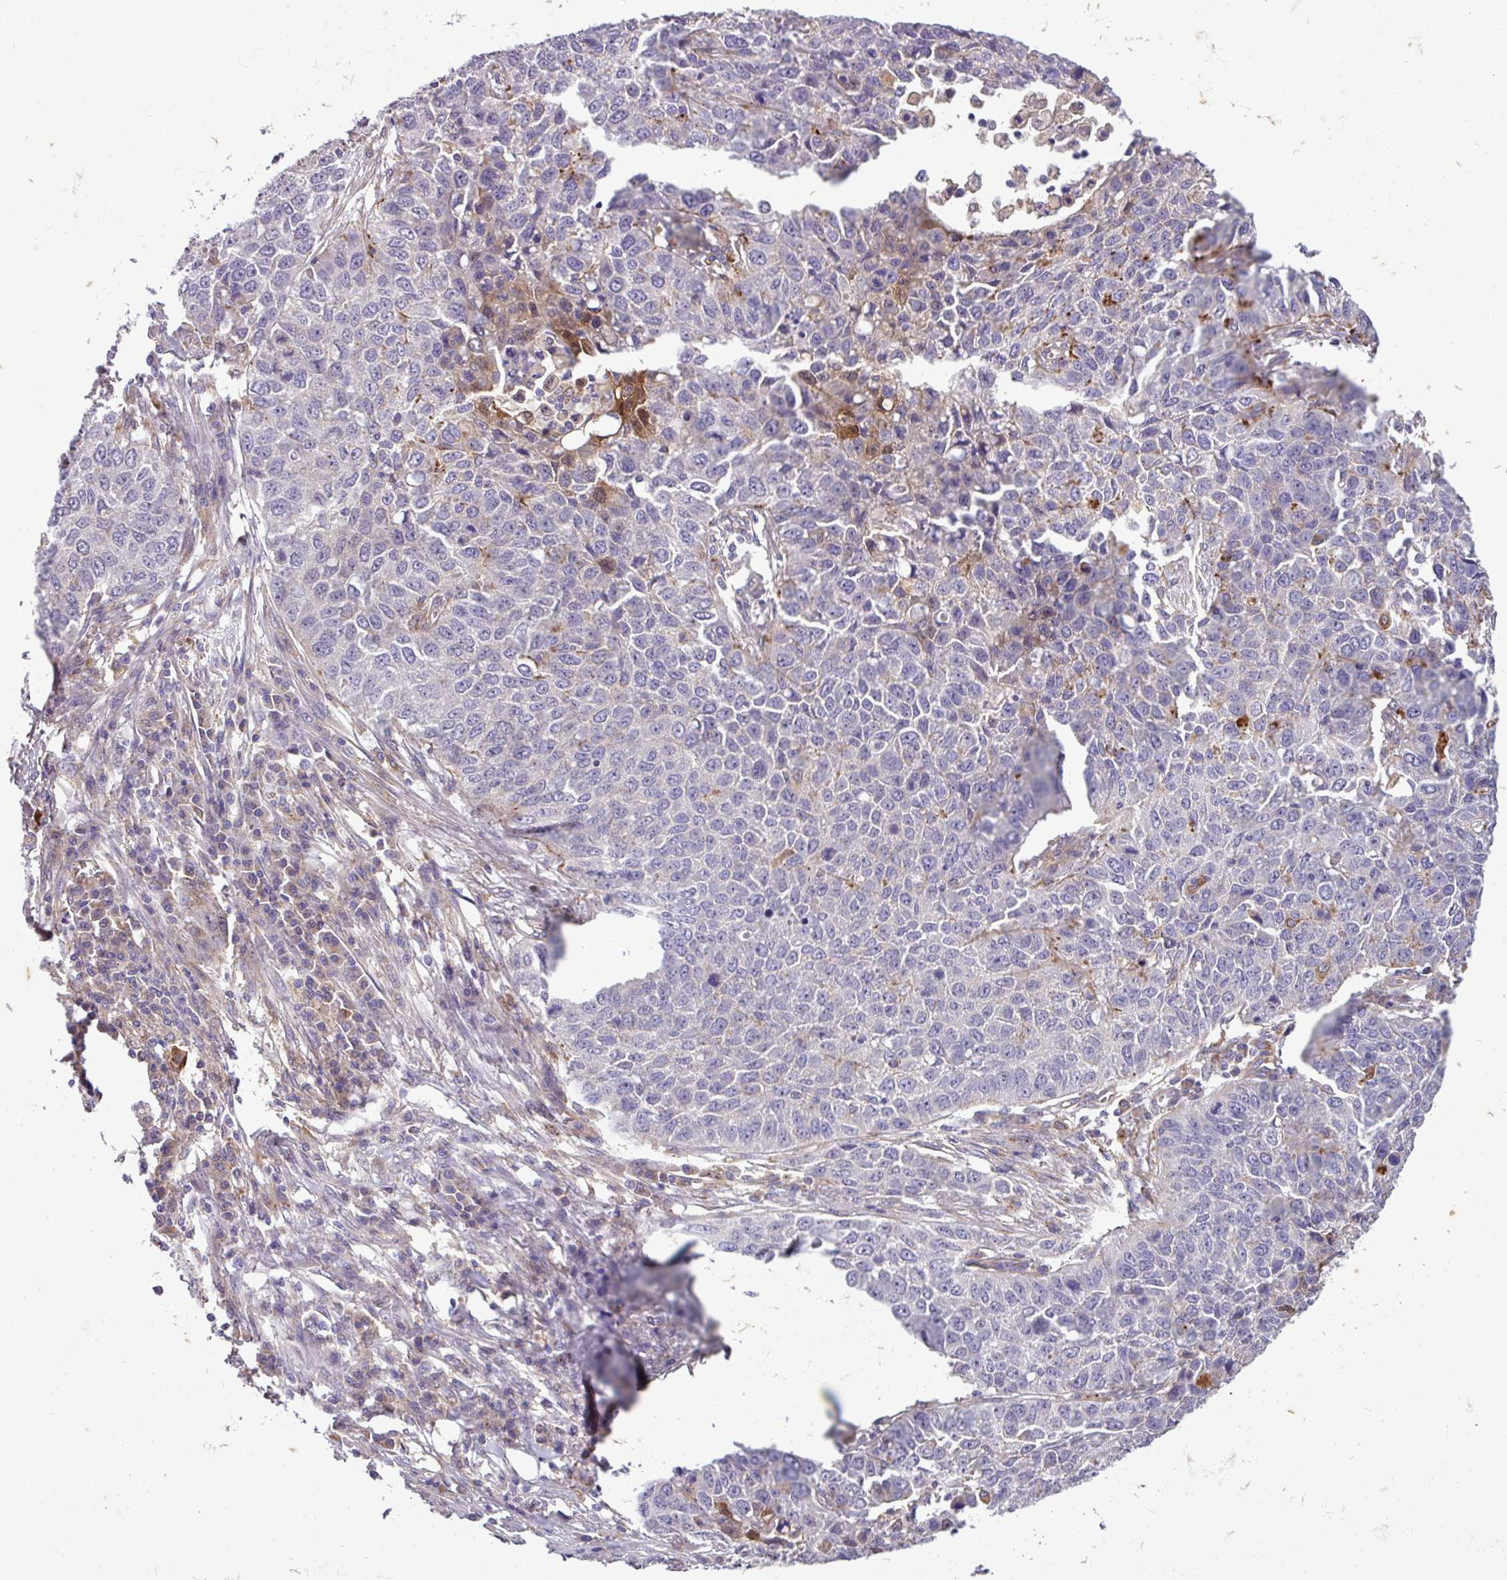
{"staining": {"intensity": "negative", "quantity": "none", "location": "none"}, "tissue": "lung cancer", "cell_type": "Tumor cells", "image_type": "cancer", "snomed": [{"axis": "morphology", "description": "Squamous cell carcinoma, NOS"}, {"axis": "topography", "description": "Lung"}], "caption": "Tumor cells show no significant protein positivity in squamous cell carcinoma (lung).", "gene": "SLC23A2", "patient": {"sex": "male", "age": 76}}